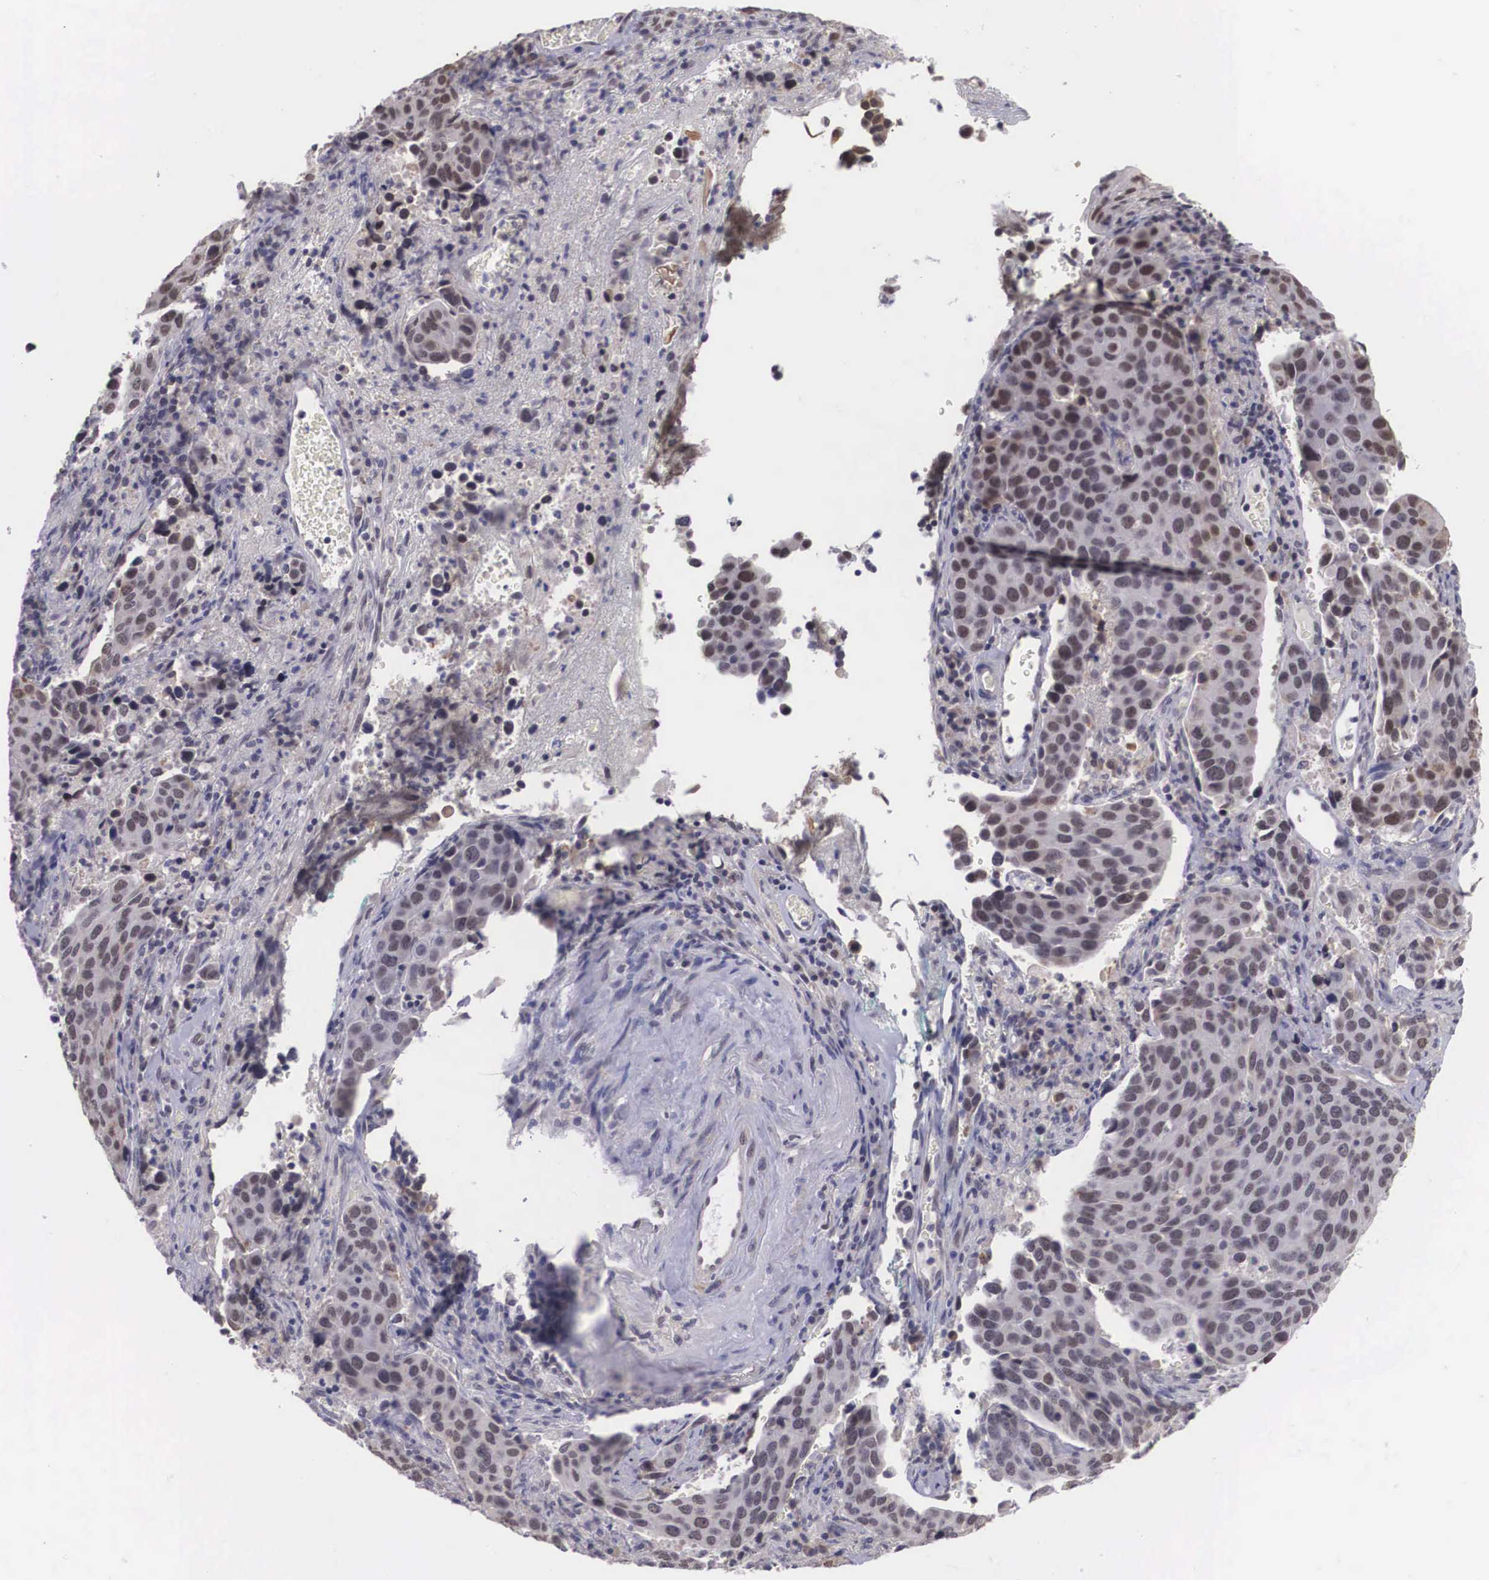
{"staining": {"intensity": "weak", "quantity": "25%-75%", "location": "nuclear"}, "tissue": "cervical cancer", "cell_type": "Tumor cells", "image_type": "cancer", "snomed": [{"axis": "morphology", "description": "Squamous cell carcinoma, NOS"}, {"axis": "topography", "description": "Cervix"}], "caption": "A brown stain labels weak nuclear positivity of a protein in human squamous cell carcinoma (cervical) tumor cells.", "gene": "ZNF275", "patient": {"sex": "female", "age": 54}}